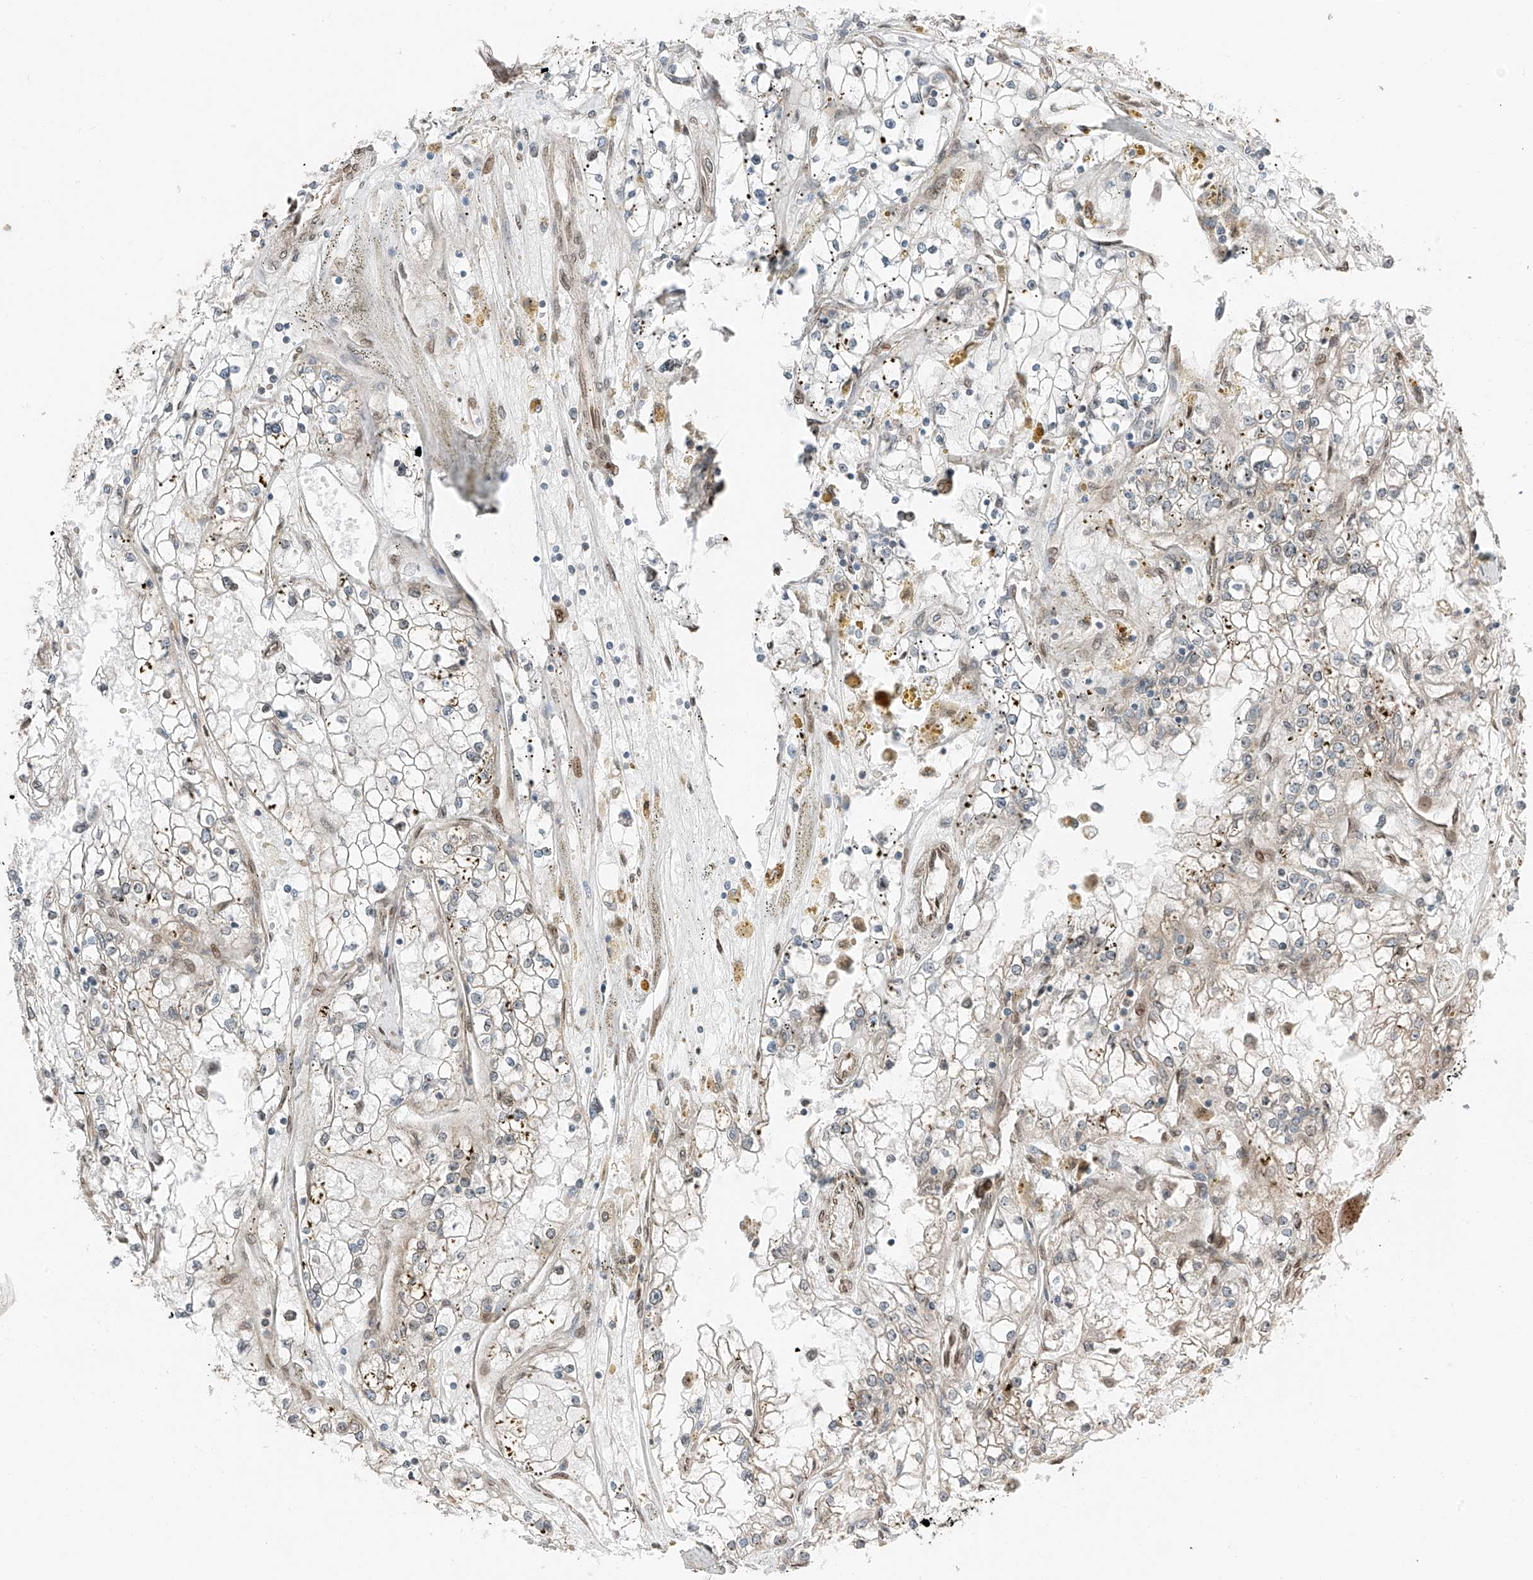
{"staining": {"intensity": "negative", "quantity": "none", "location": "none"}, "tissue": "renal cancer", "cell_type": "Tumor cells", "image_type": "cancer", "snomed": [{"axis": "morphology", "description": "Adenocarcinoma, NOS"}, {"axis": "topography", "description": "Kidney"}], "caption": "A high-resolution histopathology image shows IHC staining of adenocarcinoma (renal), which reveals no significant expression in tumor cells. (Immunohistochemistry (ihc), brightfield microscopy, high magnification).", "gene": "CEP162", "patient": {"sex": "male", "age": 56}}